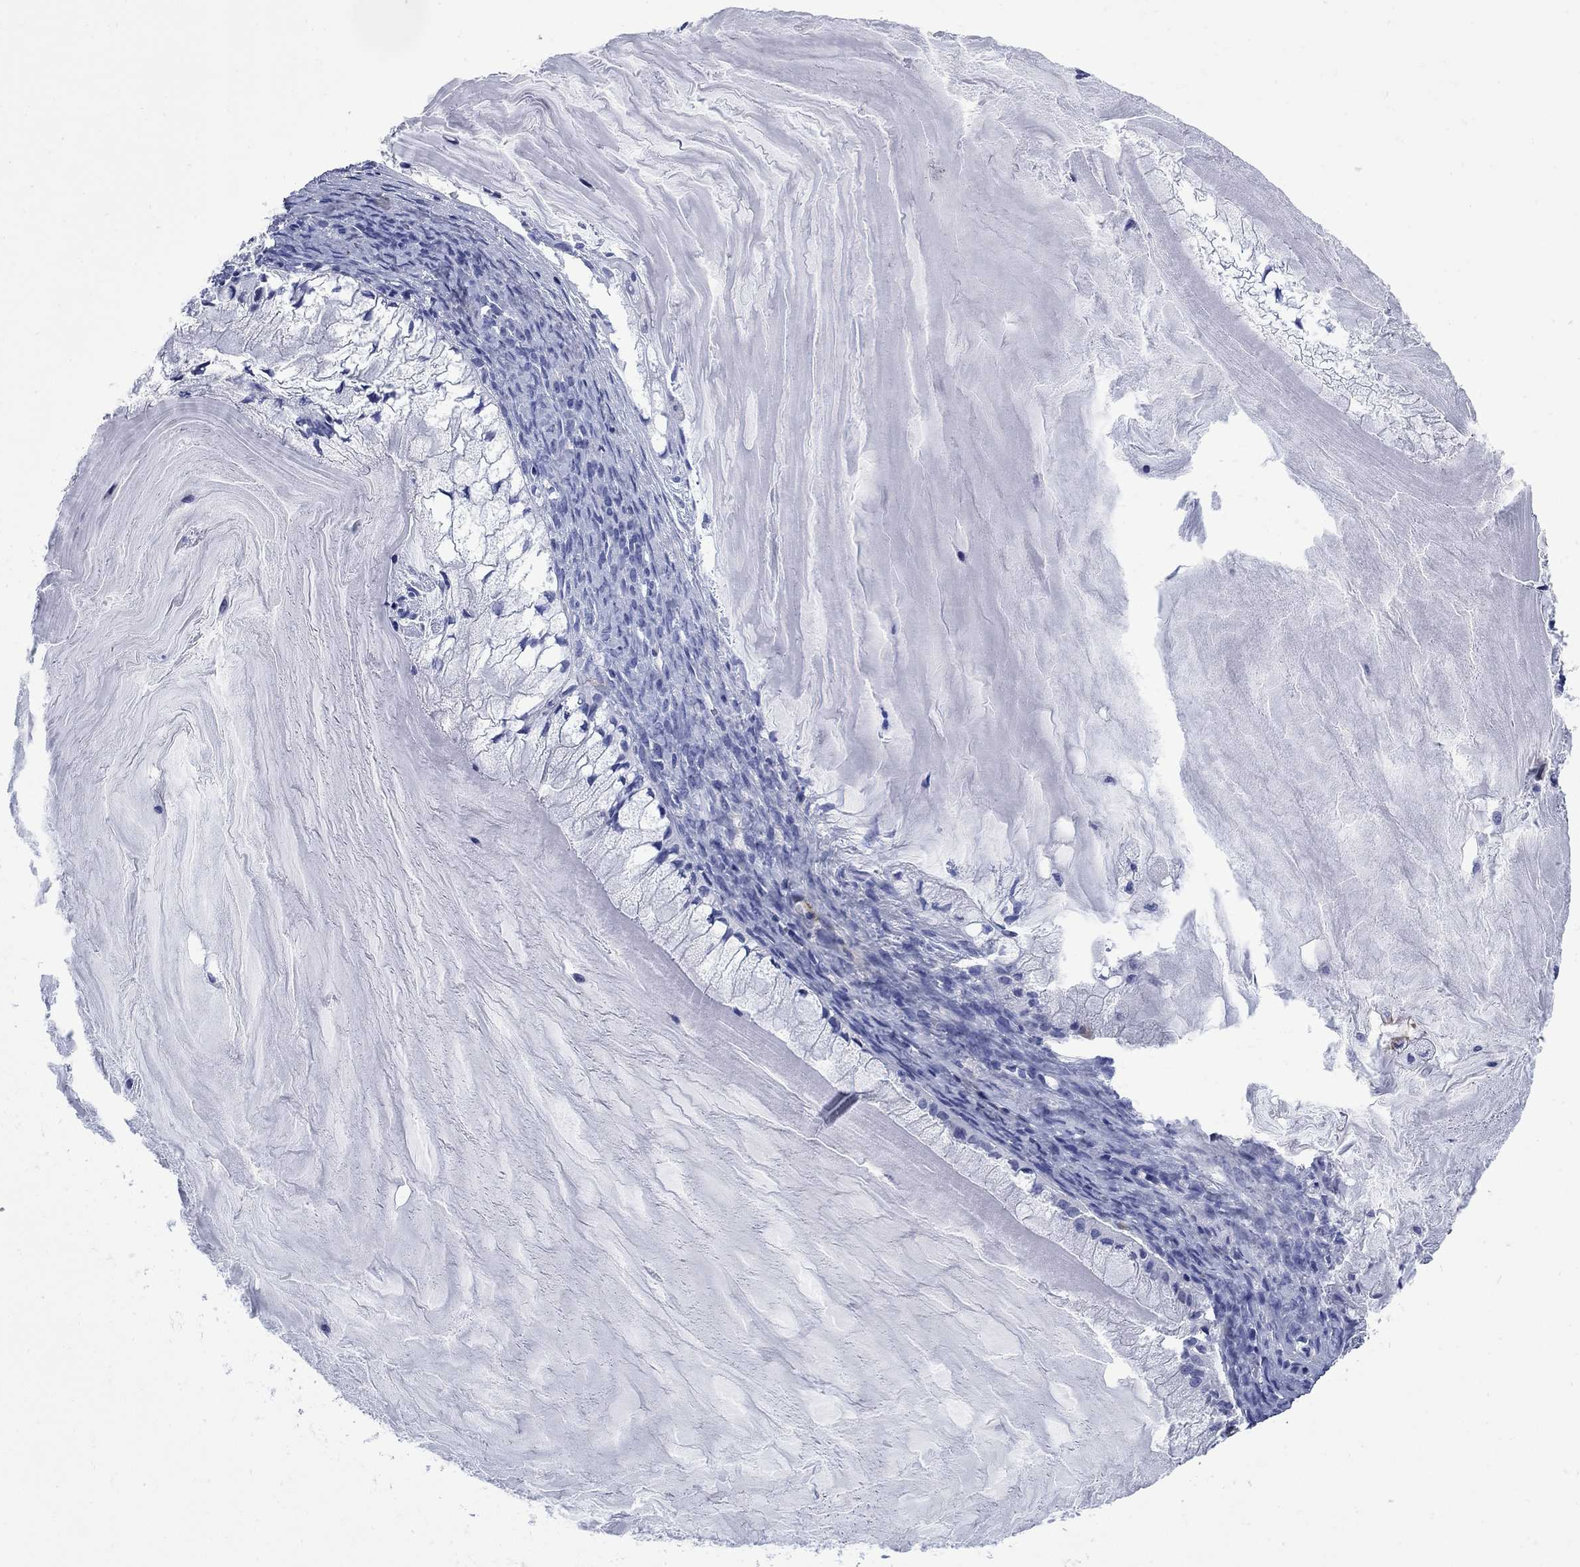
{"staining": {"intensity": "negative", "quantity": "none", "location": "none"}, "tissue": "ovarian cancer", "cell_type": "Tumor cells", "image_type": "cancer", "snomed": [{"axis": "morphology", "description": "Cystadenocarcinoma, mucinous, NOS"}, {"axis": "topography", "description": "Ovary"}], "caption": "This is a image of immunohistochemistry staining of ovarian mucinous cystadenocarcinoma, which shows no expression in tumor cells. (IHC, brightfield microscopy, high magnification).", "gene": "TACC3", "patient": {"sex": "female", "age": 57}}